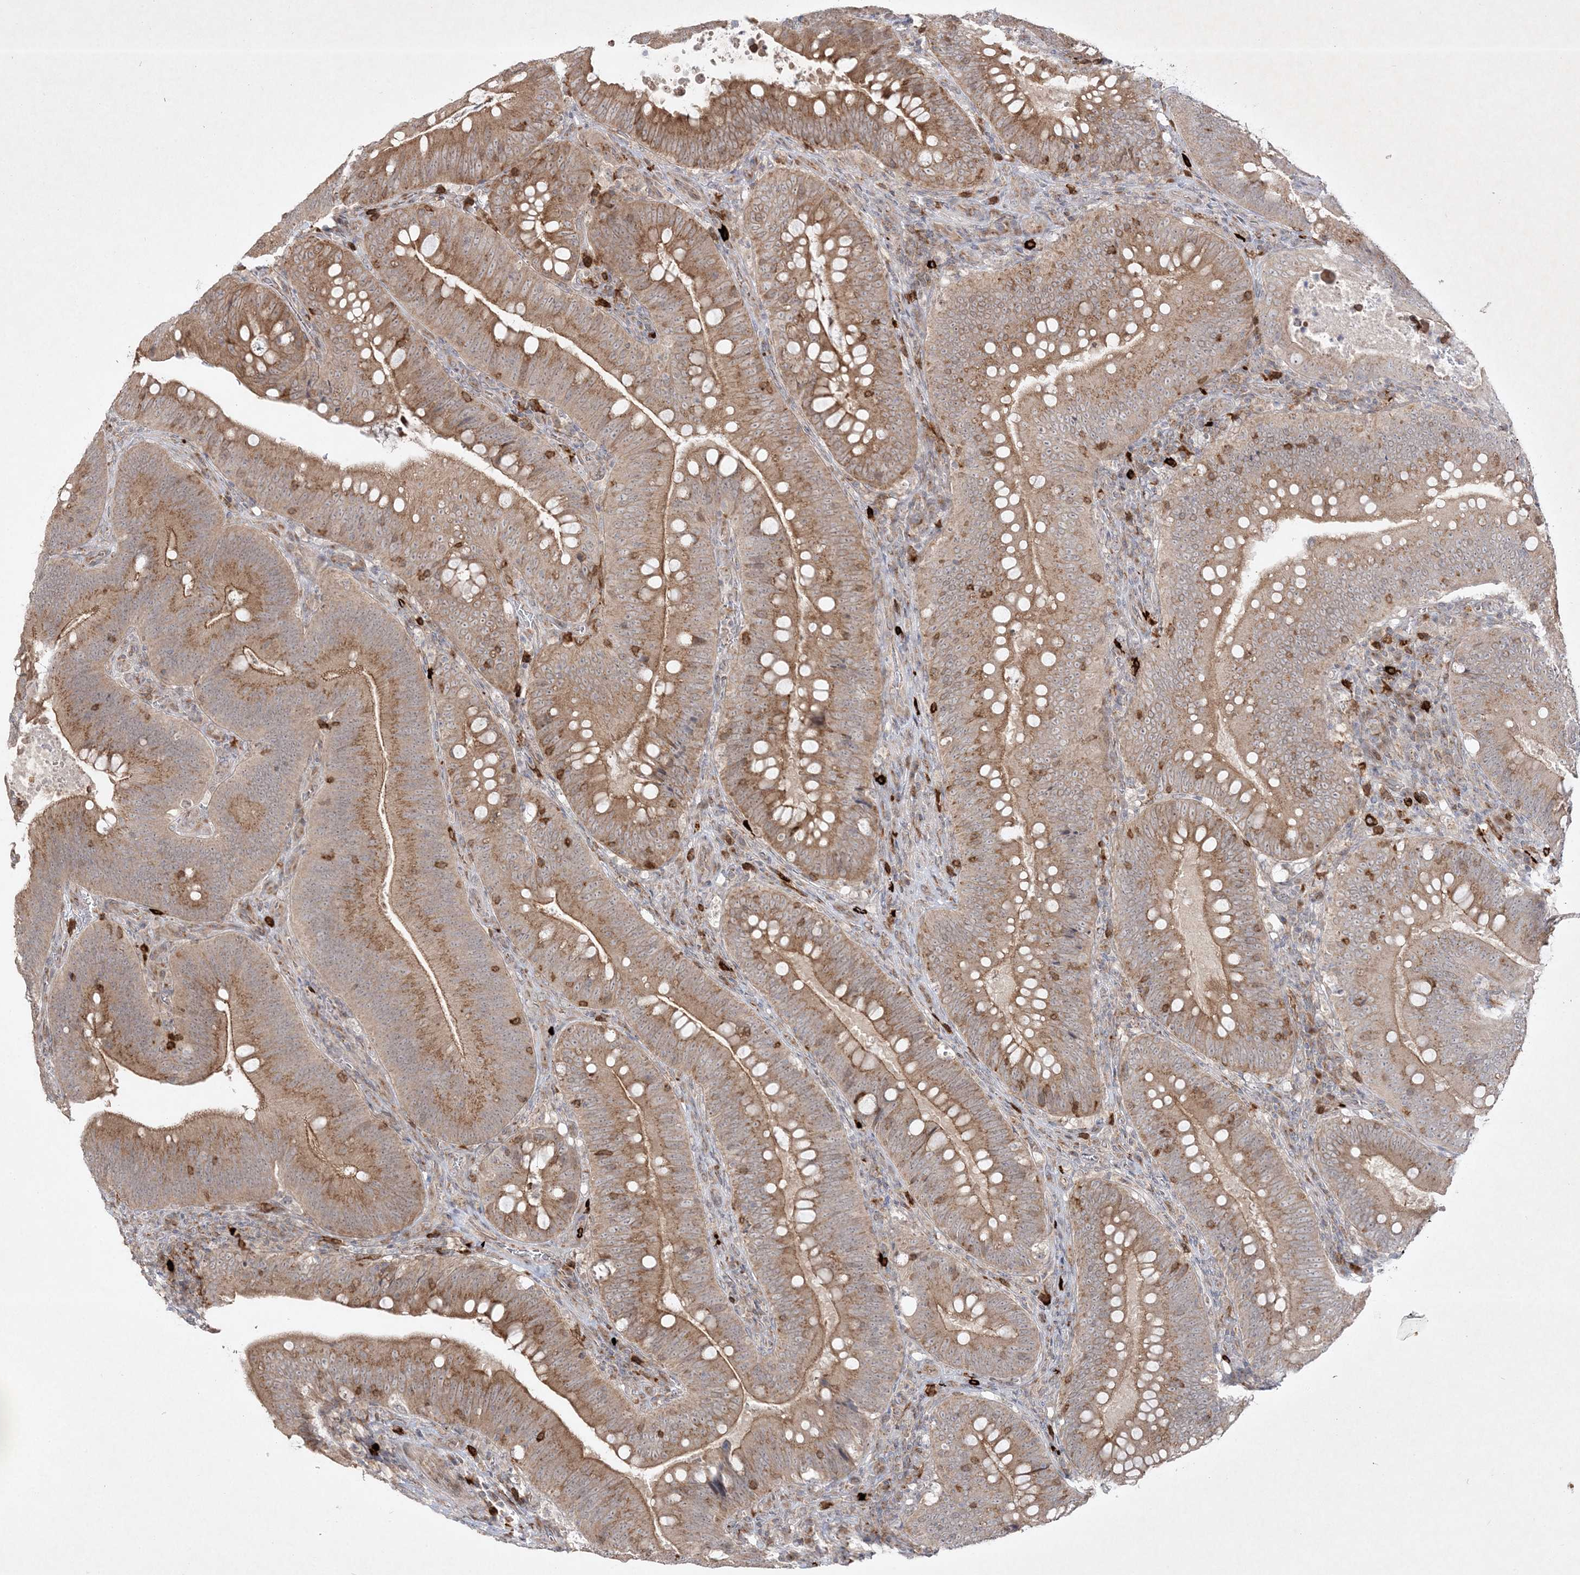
{"staining": {"intensity": "moderate", "quantity": ">75%", "location": "cytoplasmic/membranous"}, "tissue": "colorectal cancer", "cell_type": "Tumor cells", "image_type": "cancer", "snomed": [{"axis": "morphology", "description": "Normal tissue, NOS"}, {"axis": "topography", "description": "Colon"}], "caption": "High-power microscopy captured an immunohistochemistry photomicrograph of colorectal cancer, revealing moderate cytoplasmic/membranous positivity in approximately >75% of tumor cells. (DAB (3,3'-diaminobenzidine) IHC with brightfield microscopy, high magnification).", "gene": "CLNK", "patient": {"sex": "female", "age": 82}}